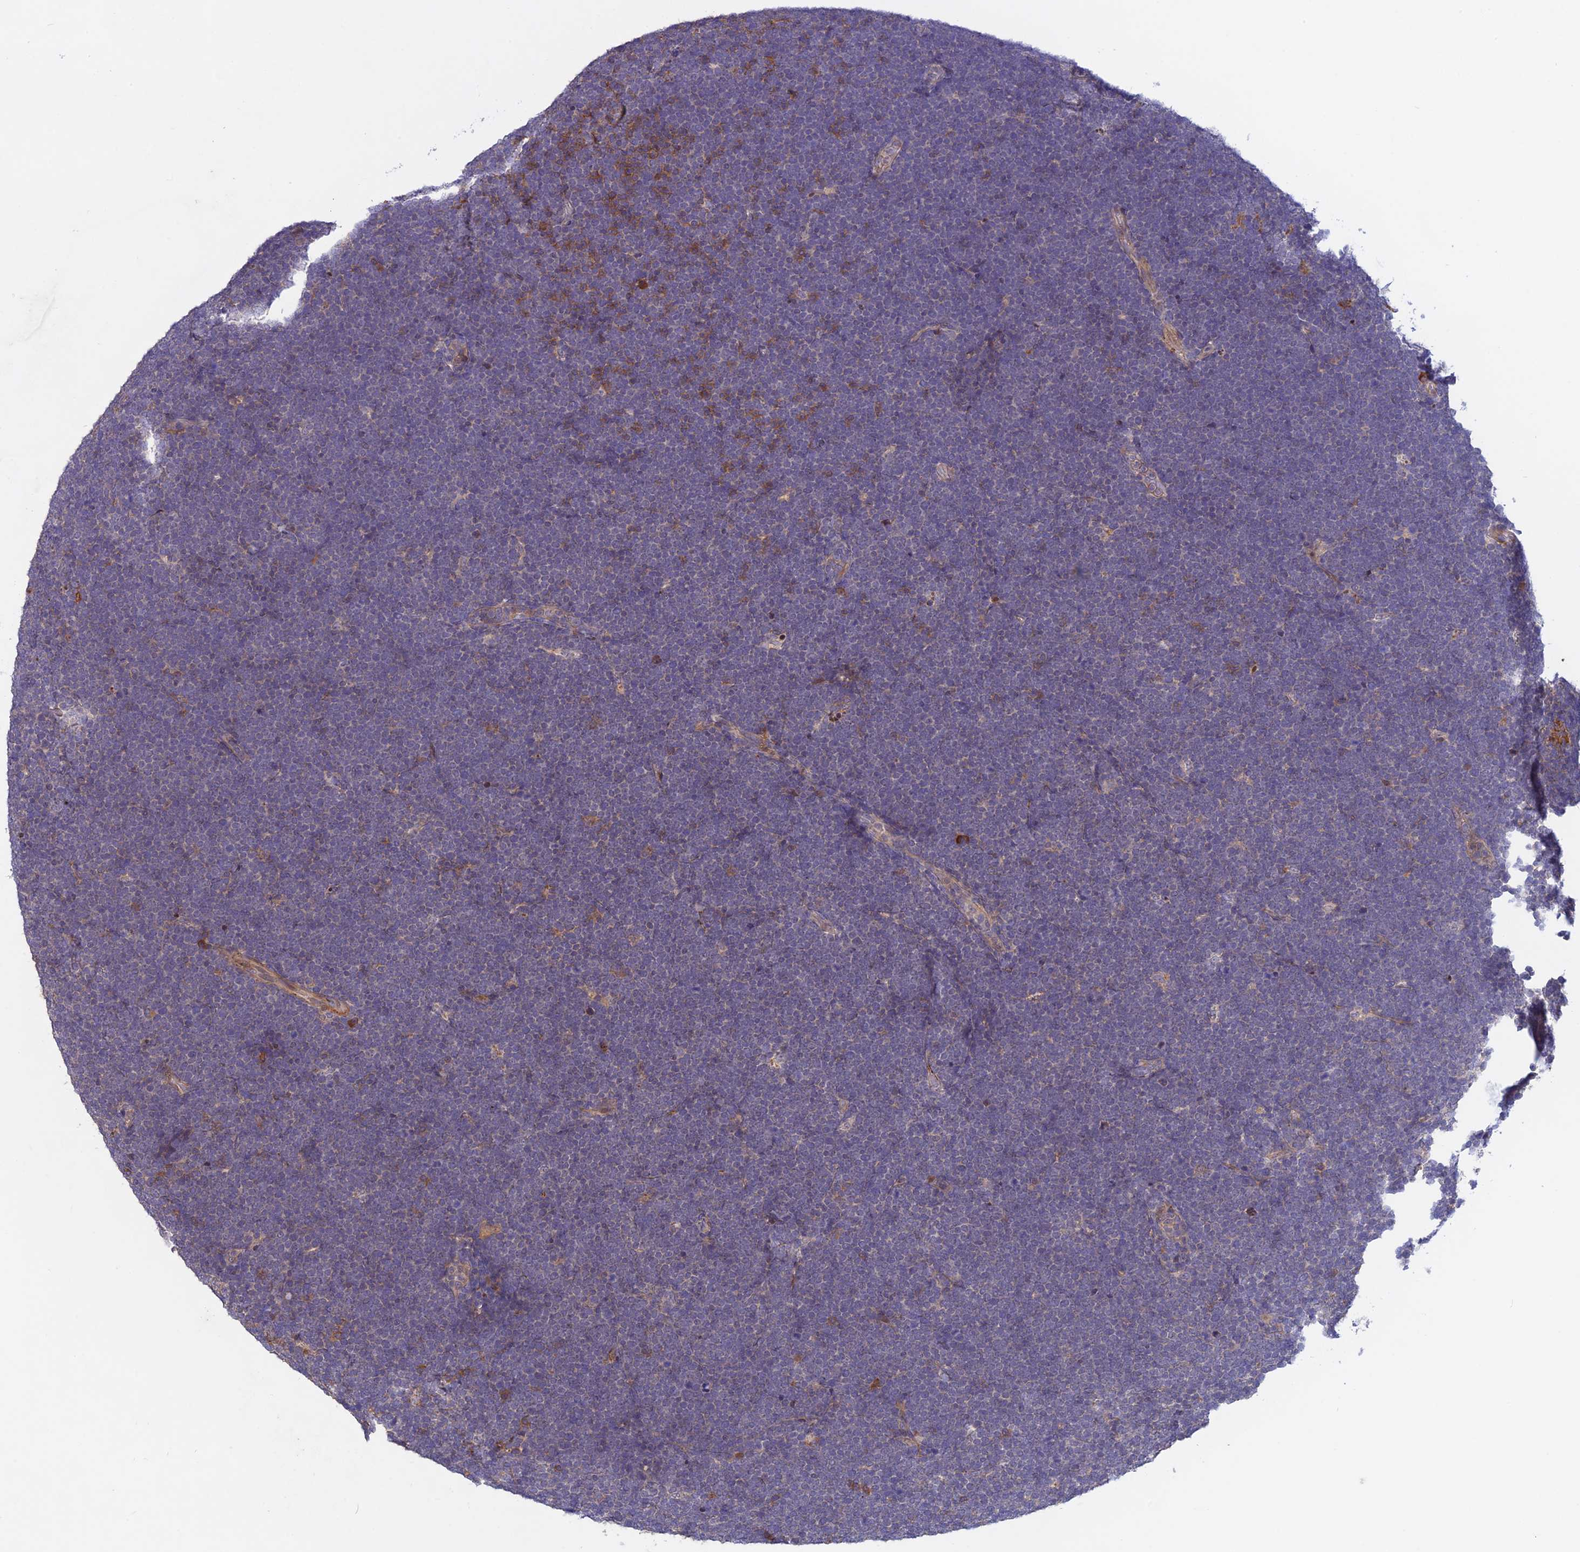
{"staining": {"intensity": "negative", "quantity": "none", "location": "none"}, "tissue": "lymphoma", "cell_type": "Tumor cells", "image_type": "cancer", "snomed": [{"axis": "morphology", "description": "Malignant lymphoma, non-Hodgkin's type, High grade"}, {"axis": "topography", "description": "Lymph node"}], "caption": "Micrograph shows no significant protein expression in tumor cells of malignant lymphoma, non-Hodgkin's type (high-grade).", "gene": "ADO", "patient": {"sex": "male", "age": 13}}